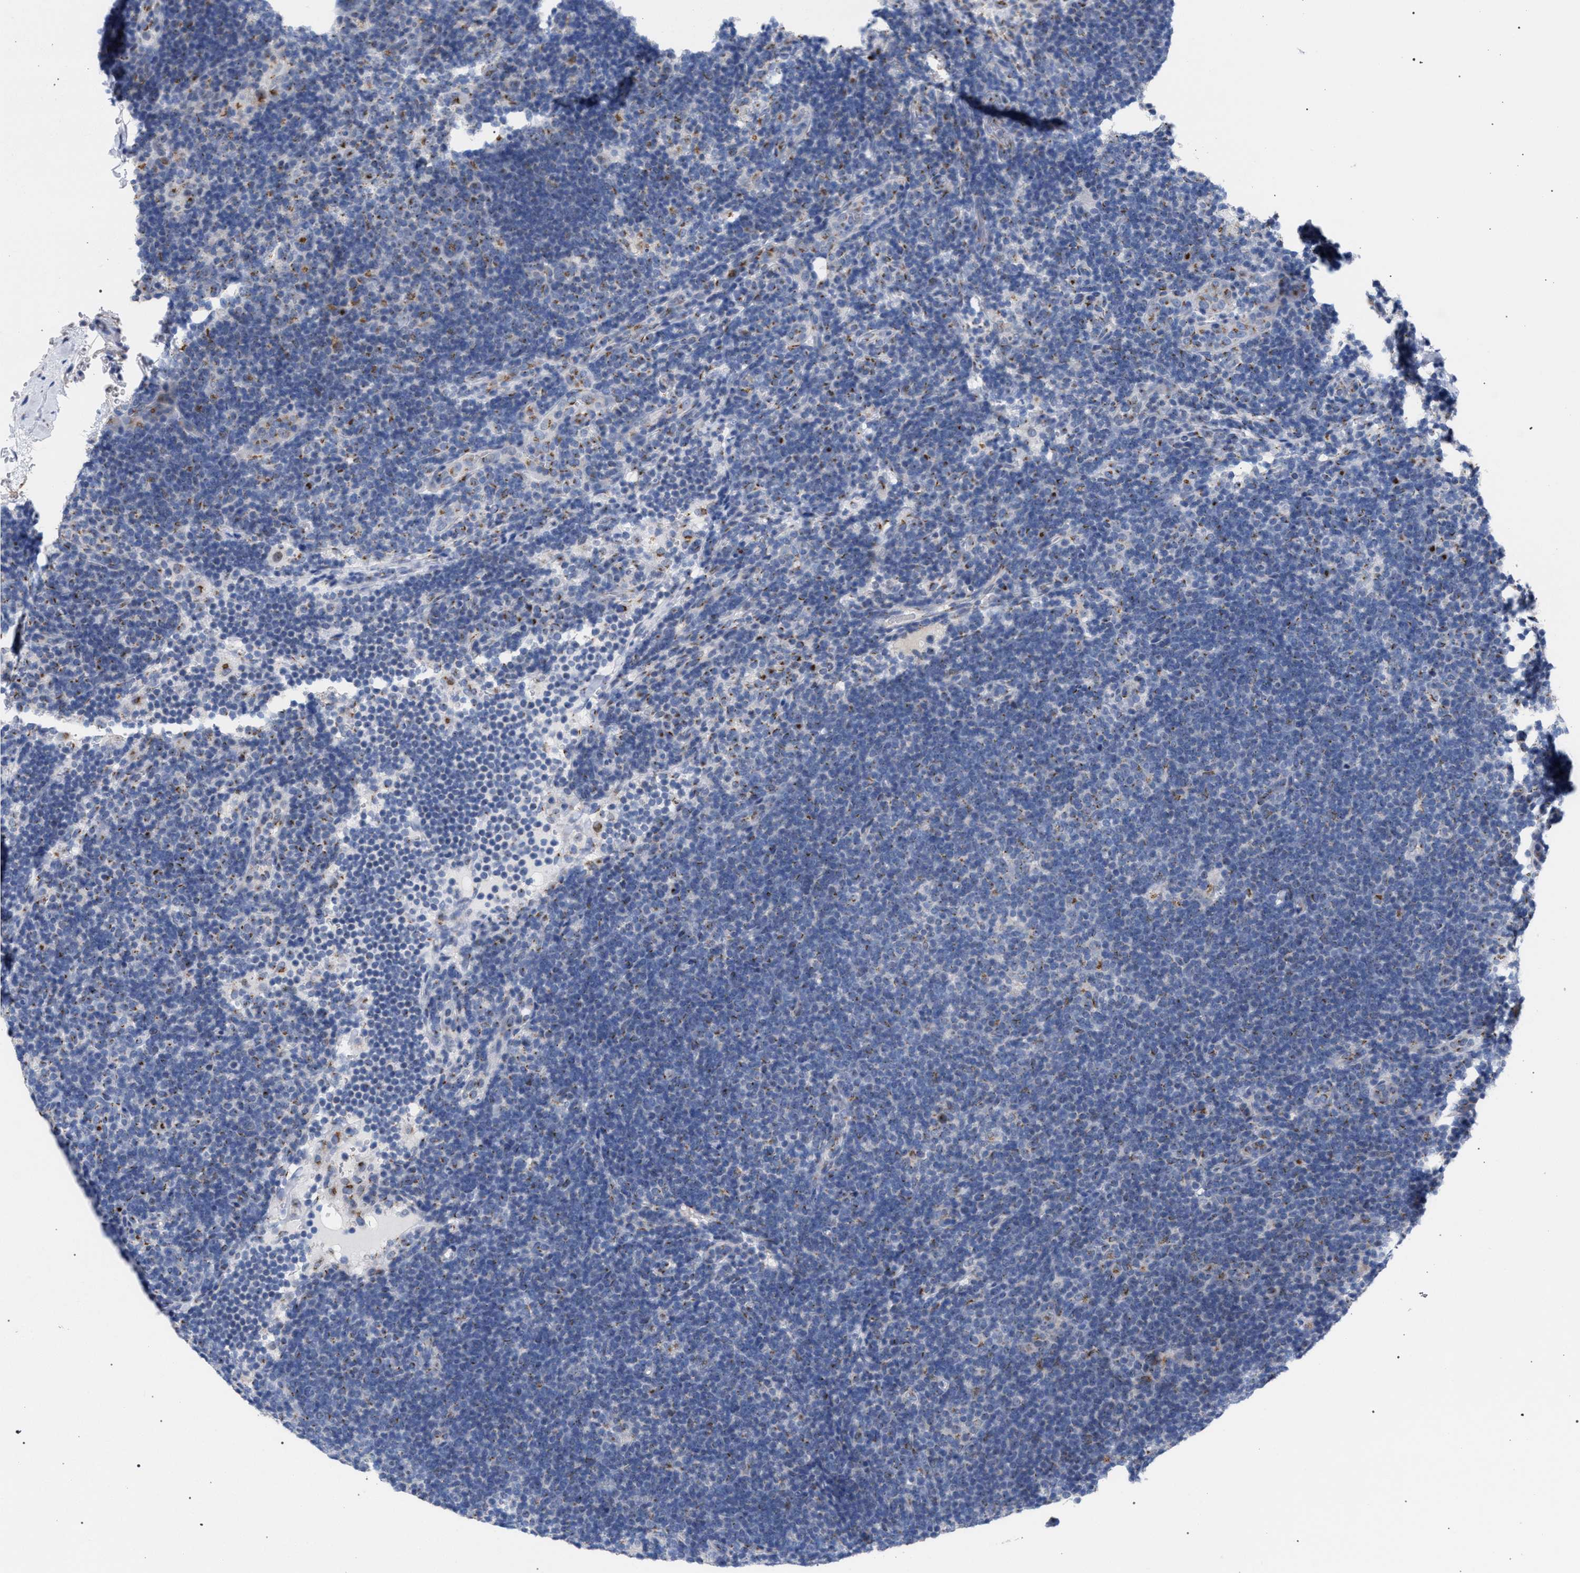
{"staining": {"intensity": "negative", "quantity": "none", "location": "none"}, "tissue": "lymphoma", "cell_type": "Tumor cells", "image_type": "cancer", "snomed": [{"axis": "morphology", "description": "Hodgkin's disease, NOS"}, {"axis": "topography", "description": "Lymph node"}], "caption": "An image of human Hodgkin's disease is negative for staining in tumor cells.", "gene": "GOLGA2", "patient": {"sex": "female", "age": 57}}